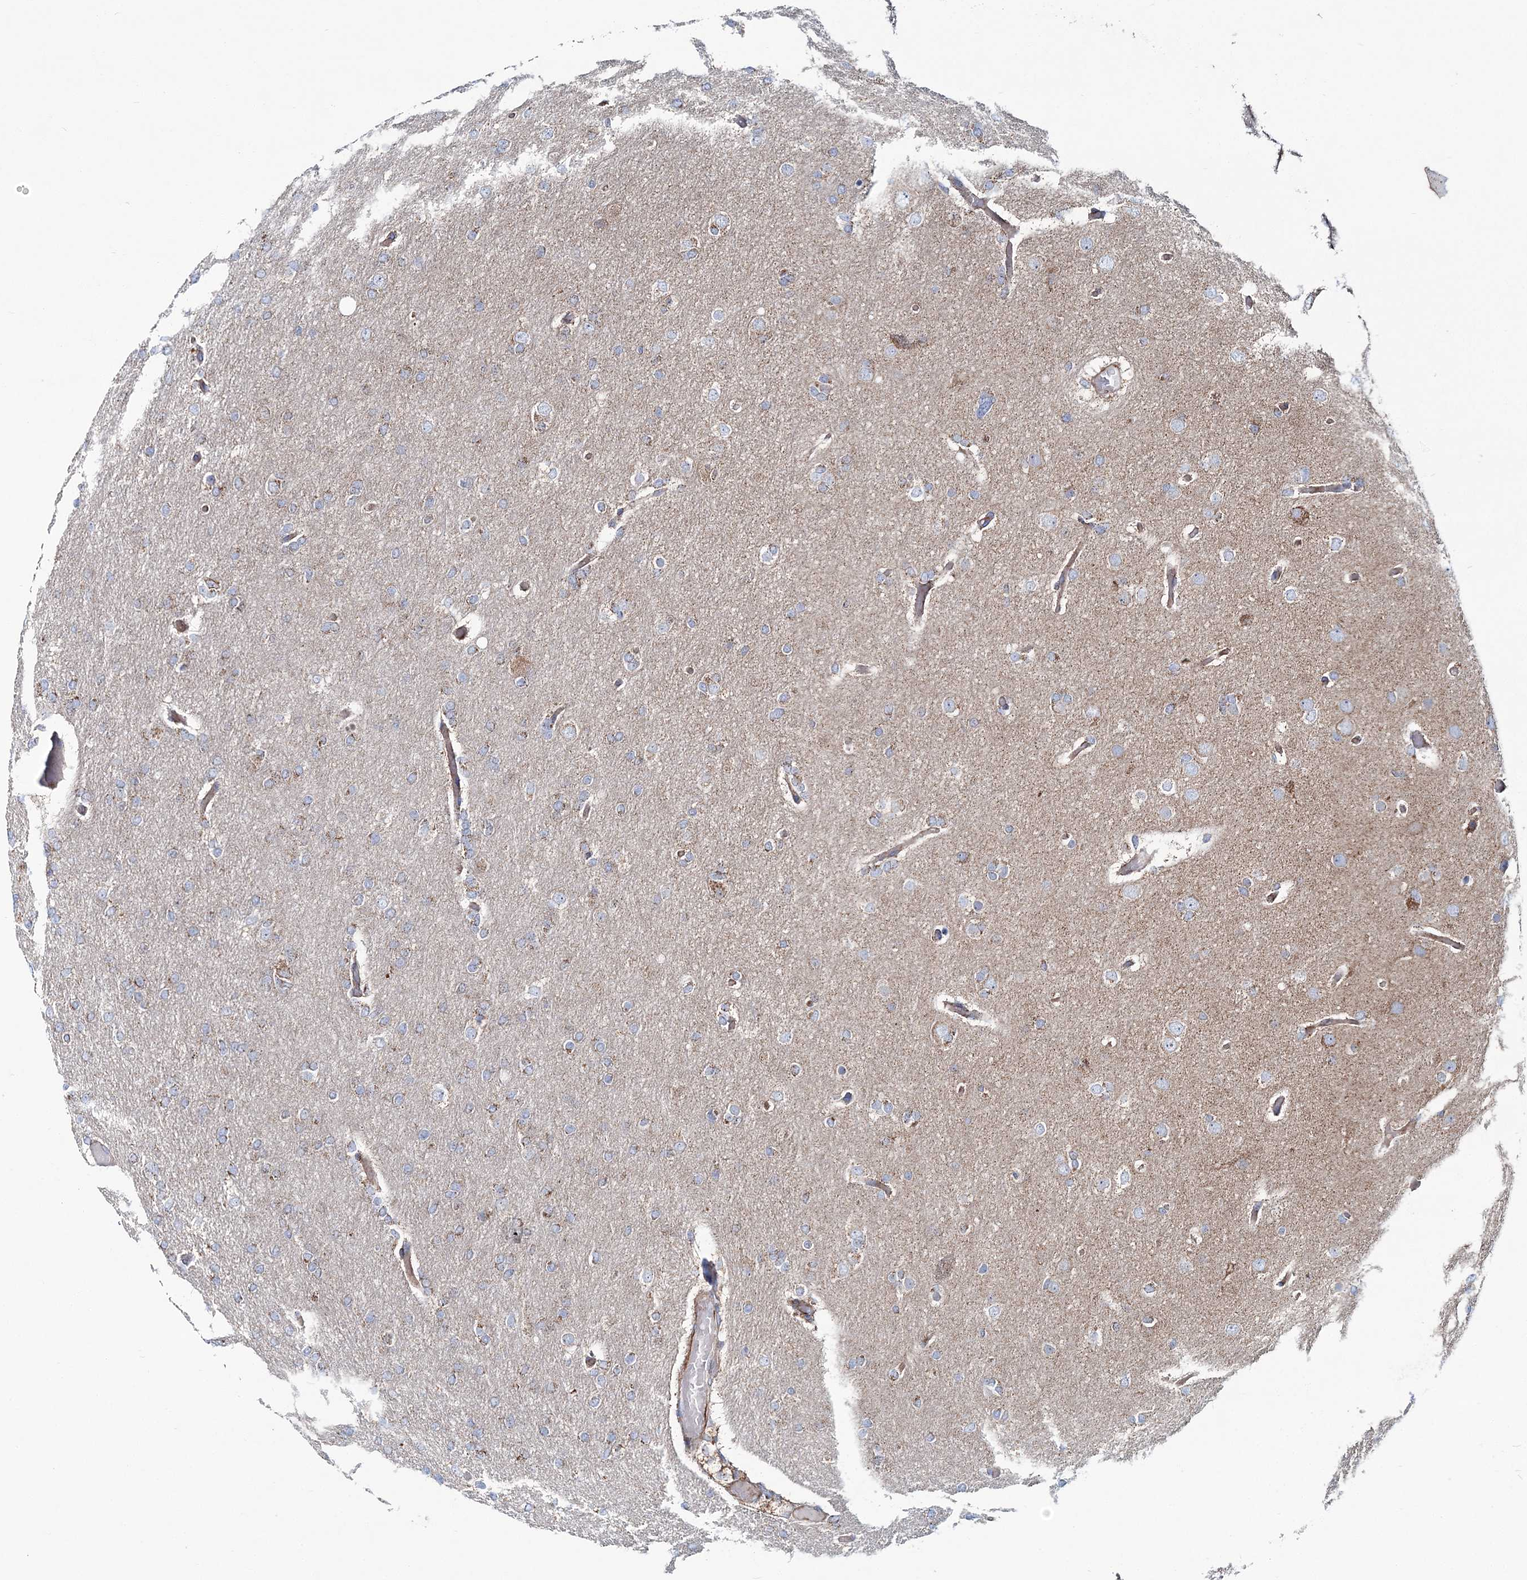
{"staining": {"intensity": "weak", "quantity": "25%-75%", "location": "cytoplasmic/membranous"}, "tissue": "glioma", "cell_type": "Tumor cells", "image_type": "cancer", "snomed": [{"axis": "morphology", "description": "Glioma, malignant, High grade"}, {"axis": "topography", "description": "Cerebral cortex"}], "caption": "Tumor cells demonstrate weak cytoplasmic/membranous staining in approximately 25%-75% of cells in glioma. The protein is stained brown, and the nuclei are stained in blue (DAB (3,3'-diaminobenzidine) IHC with brightfield microscopy, high magnification).", "gene": "ARHGAP6", "patient": {"sex": "female", "age": 36}}